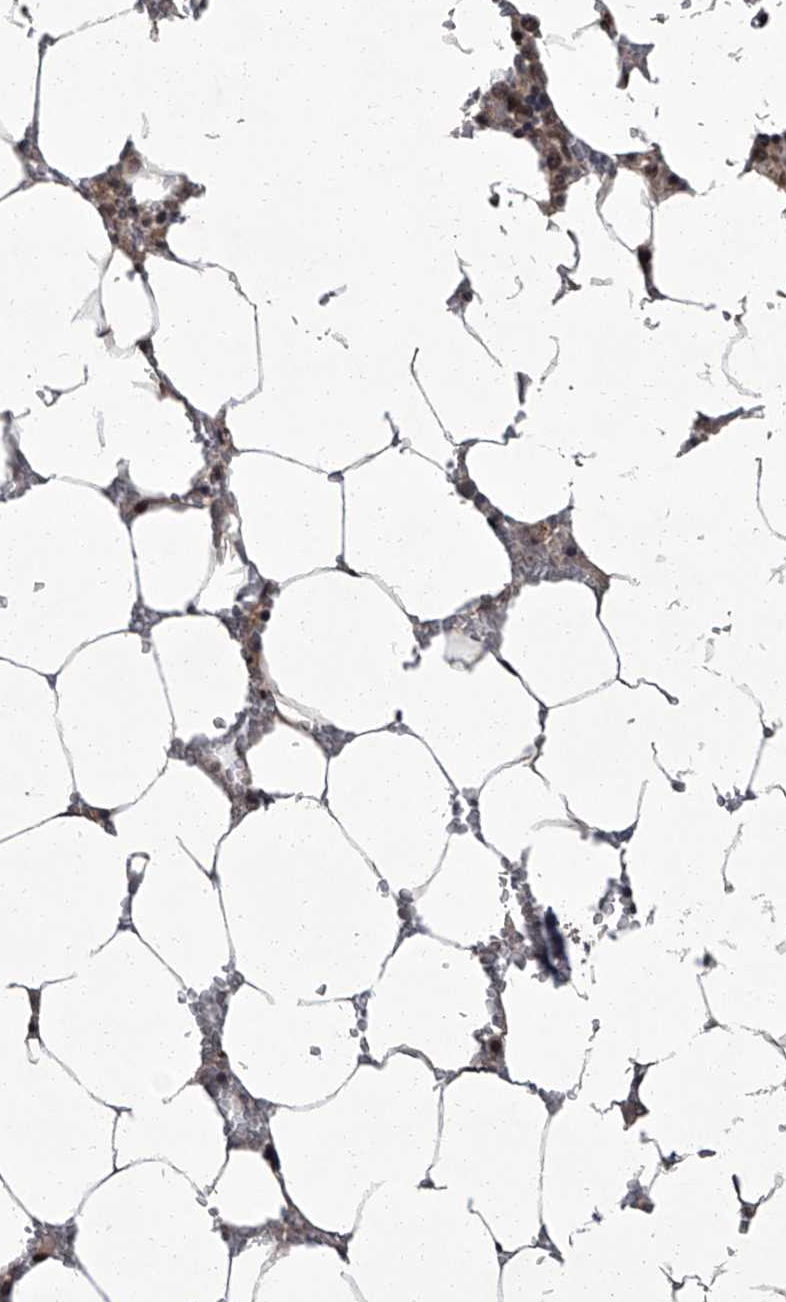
{"staining": {"intensity": "moderate", "quantity": "25%-75%", "location": "nuclear"}, "tissue": "bone marrow", "cell_type": "Hematopoietic cells", "image_type": "normal", "snomed": [{"axis": "morphology", "description": "Normal tissue, NOS"}, {"axis": "topography", "description": "Bone marrow"}], "caption": "An immunohistochemistry (IHC) micrograph of benign tissue is shown. Protein staining in brown labels moderate nuclear positivity in bone marrow within hematopoietic cells.", "gene": "ZNF518B", "patient": {"sex": "male", "age": 70}}